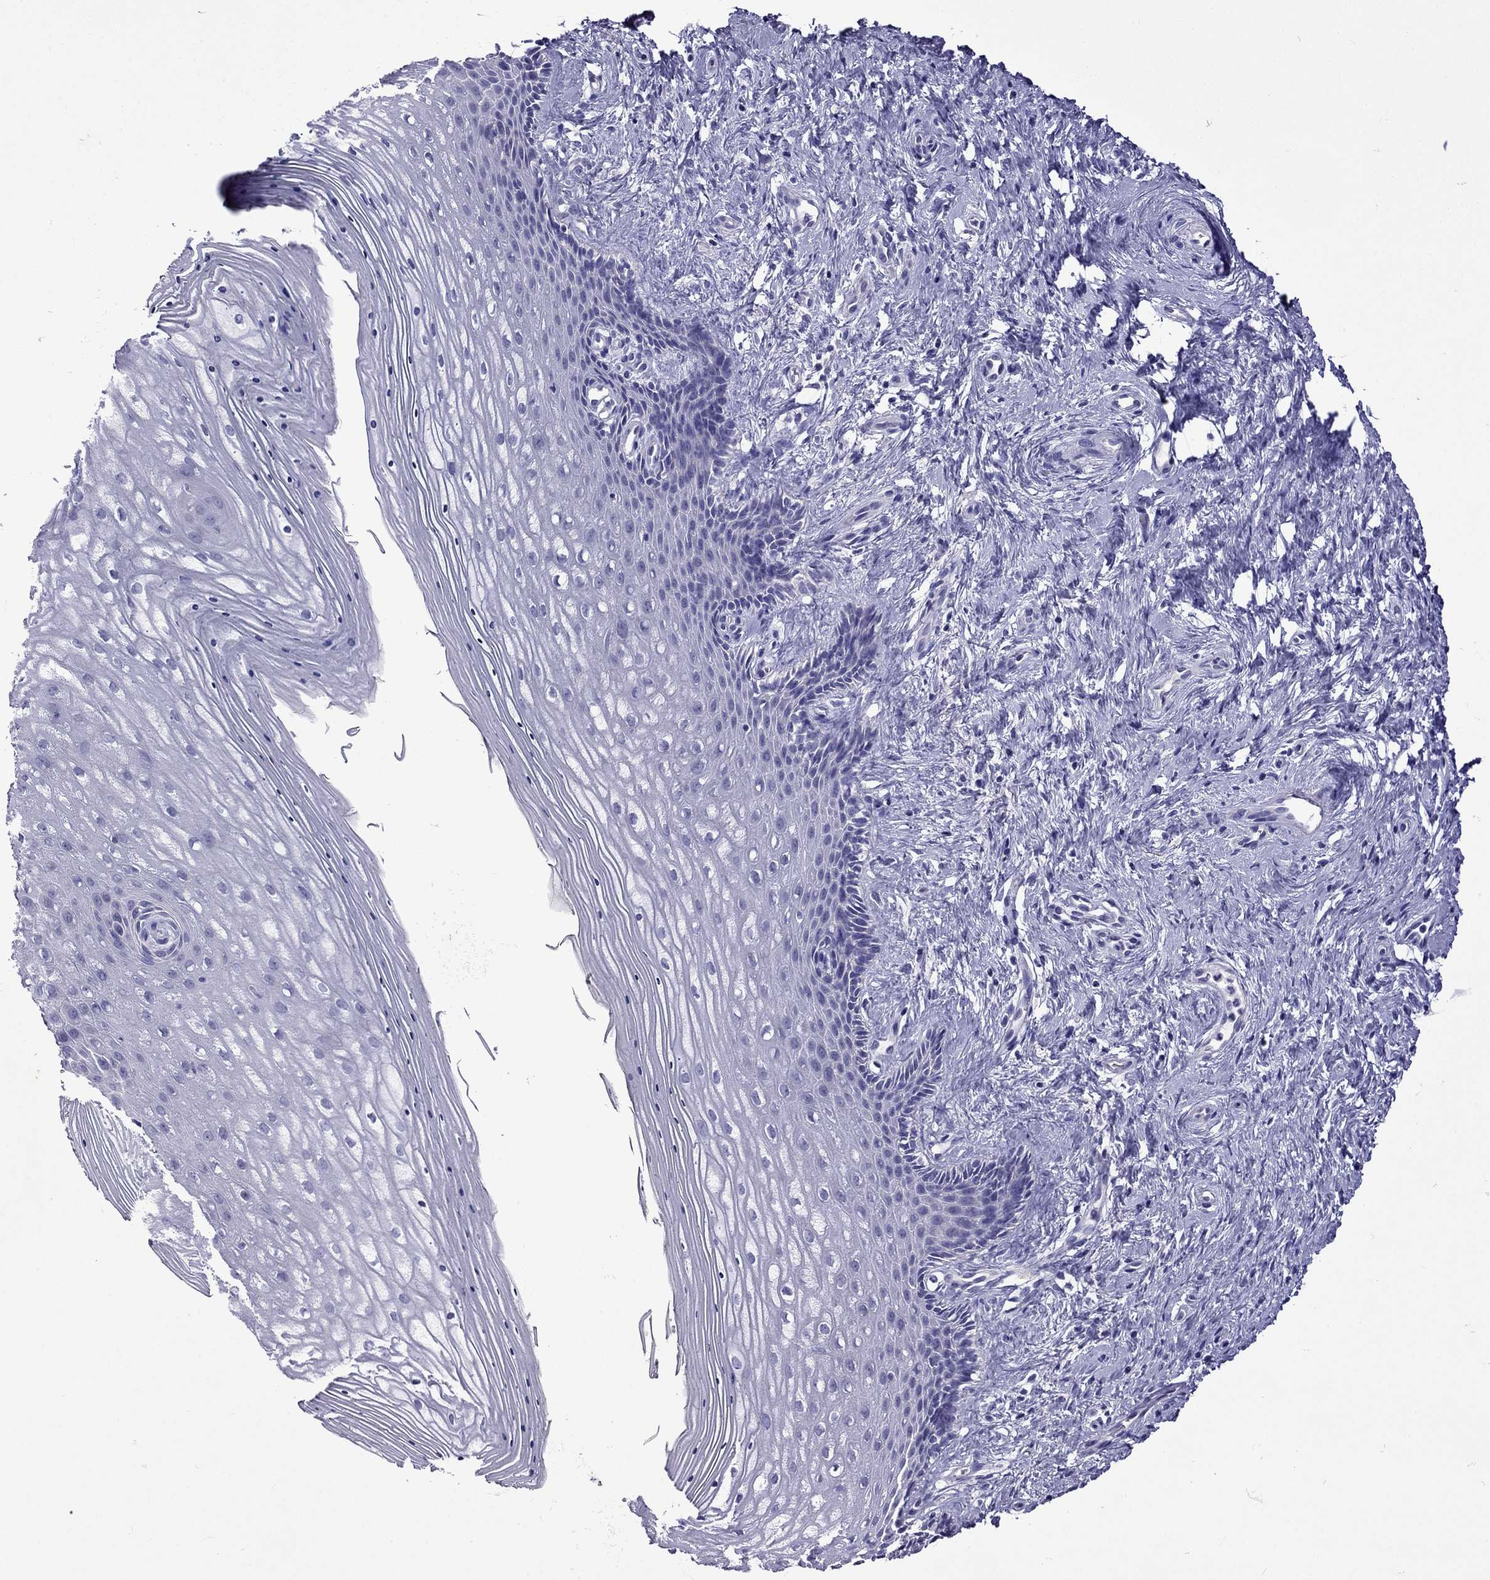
{"staining": {"intensity": "negative", "quantity": "none", "location": "none"}, "tissue": "vagina", "cell_type": "Squamous epithelial cells", "image_type": "normal", "snomed": [{"axis": "morphology", "description": "Normal tissue, NOS"}, {"axis": "topography", "description": "Vagina"}], "caption": "Image shows no protein expression in squamous epithelial cells of normal vagina. (Brightfield microscopy of DAB immunohistochemistry at high magnification).", "gene": "TDRD1", "patient": {"sex": "female", "age": 42}}